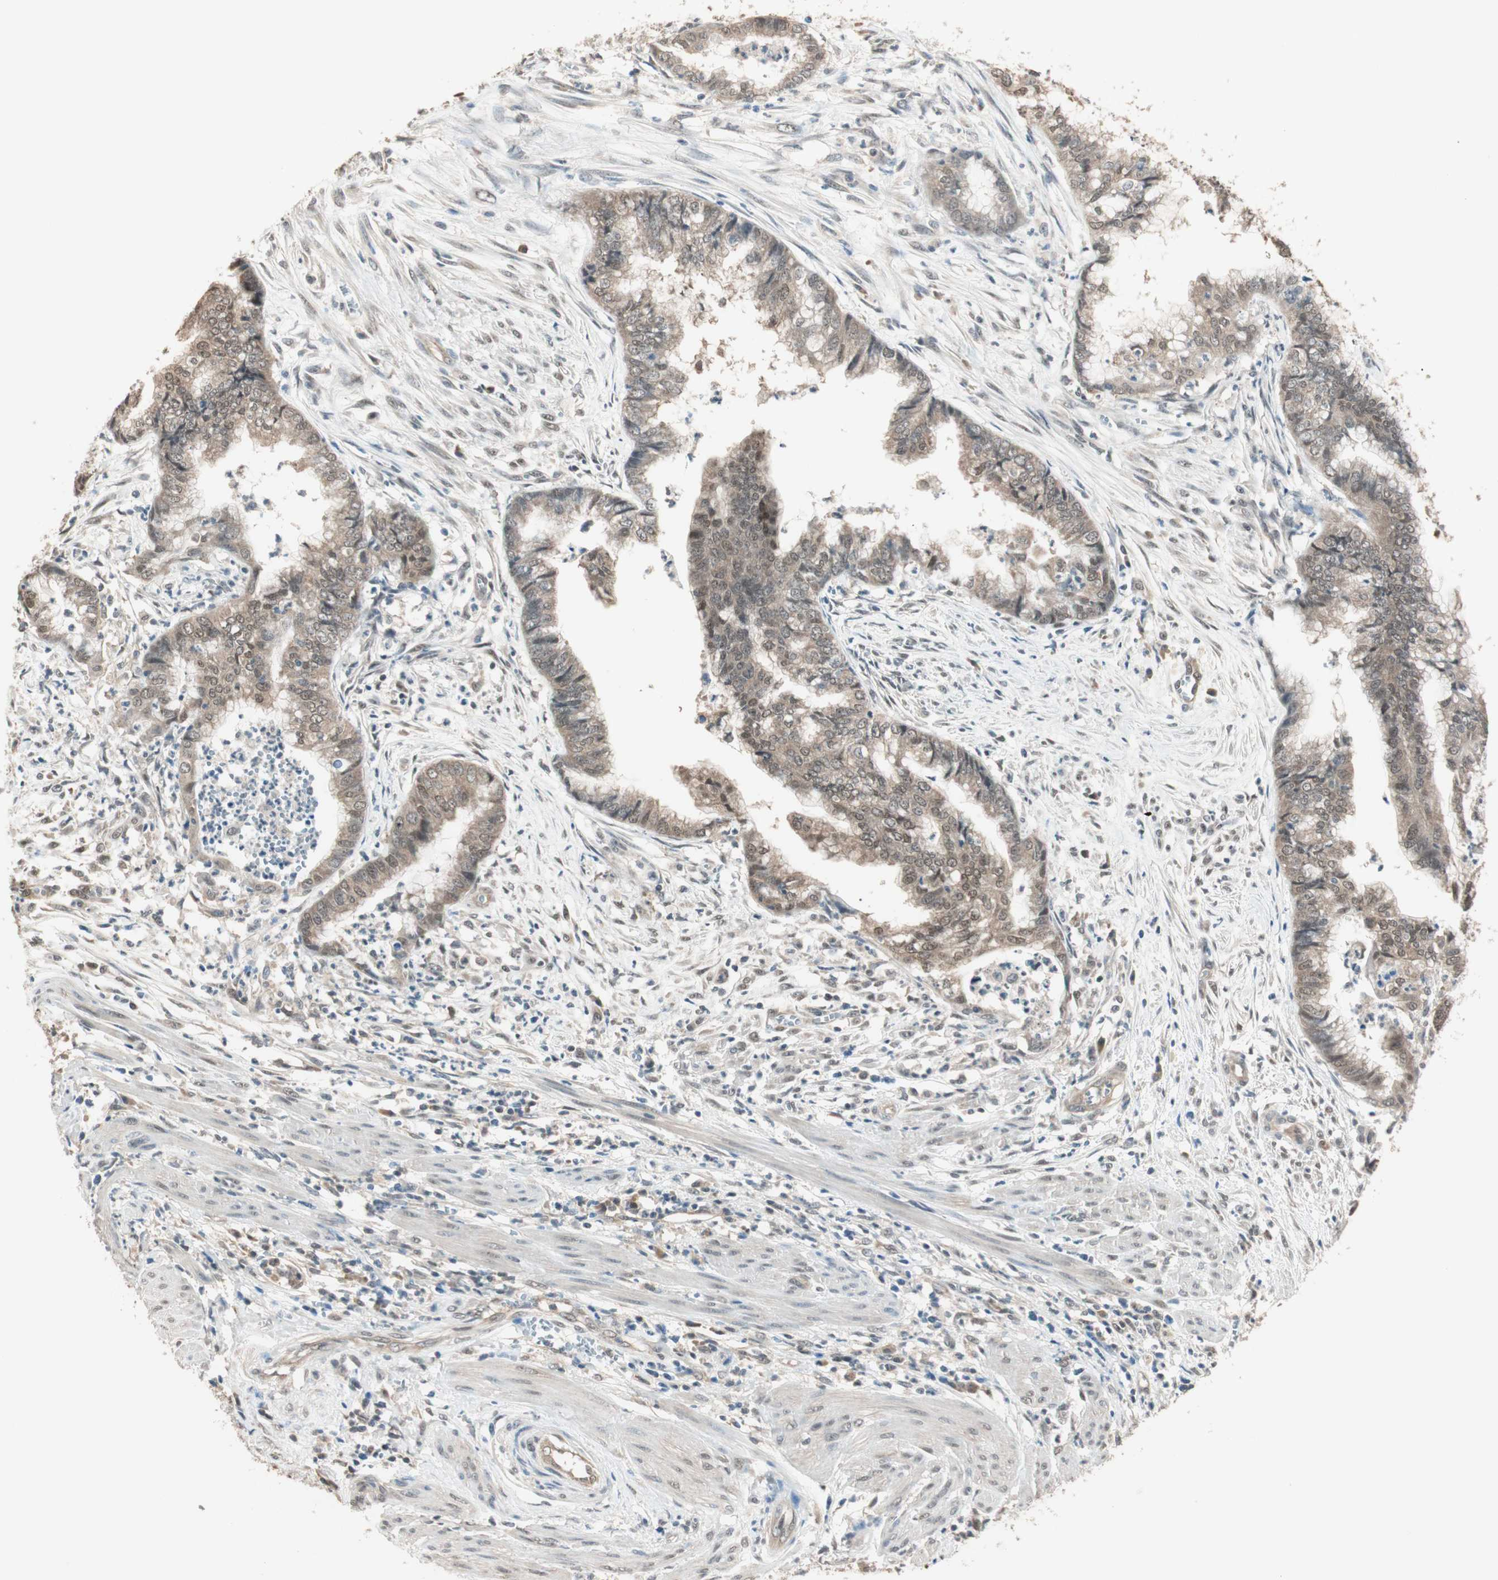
{"staining": {"intensity": "weak", "quantity": "25%-75%", "location": "cytoplasmic/membranous,nuclear"}, "tissue": "endometrial cancer", "cell_type": "Tumor cells", "image_type": "cancer", "snomed": [{"axis": "morphology", "description": "Necrosis, NOS"}, {"axis": "morphology", "description": "Adenocarcinoma, NOS"}, {"axis": "topography", "description": "Endometrium"}], "caption": "Protein analysis of endometrial adenocarcinoma tissue exhibits weak cytoplasmic/membranous and nuclear positivity in approximately 25%-75% of tumor cells. Nuclei are stained in blue.", "gene": "USP5", "patient": {"sex": "female", "age": 79}}